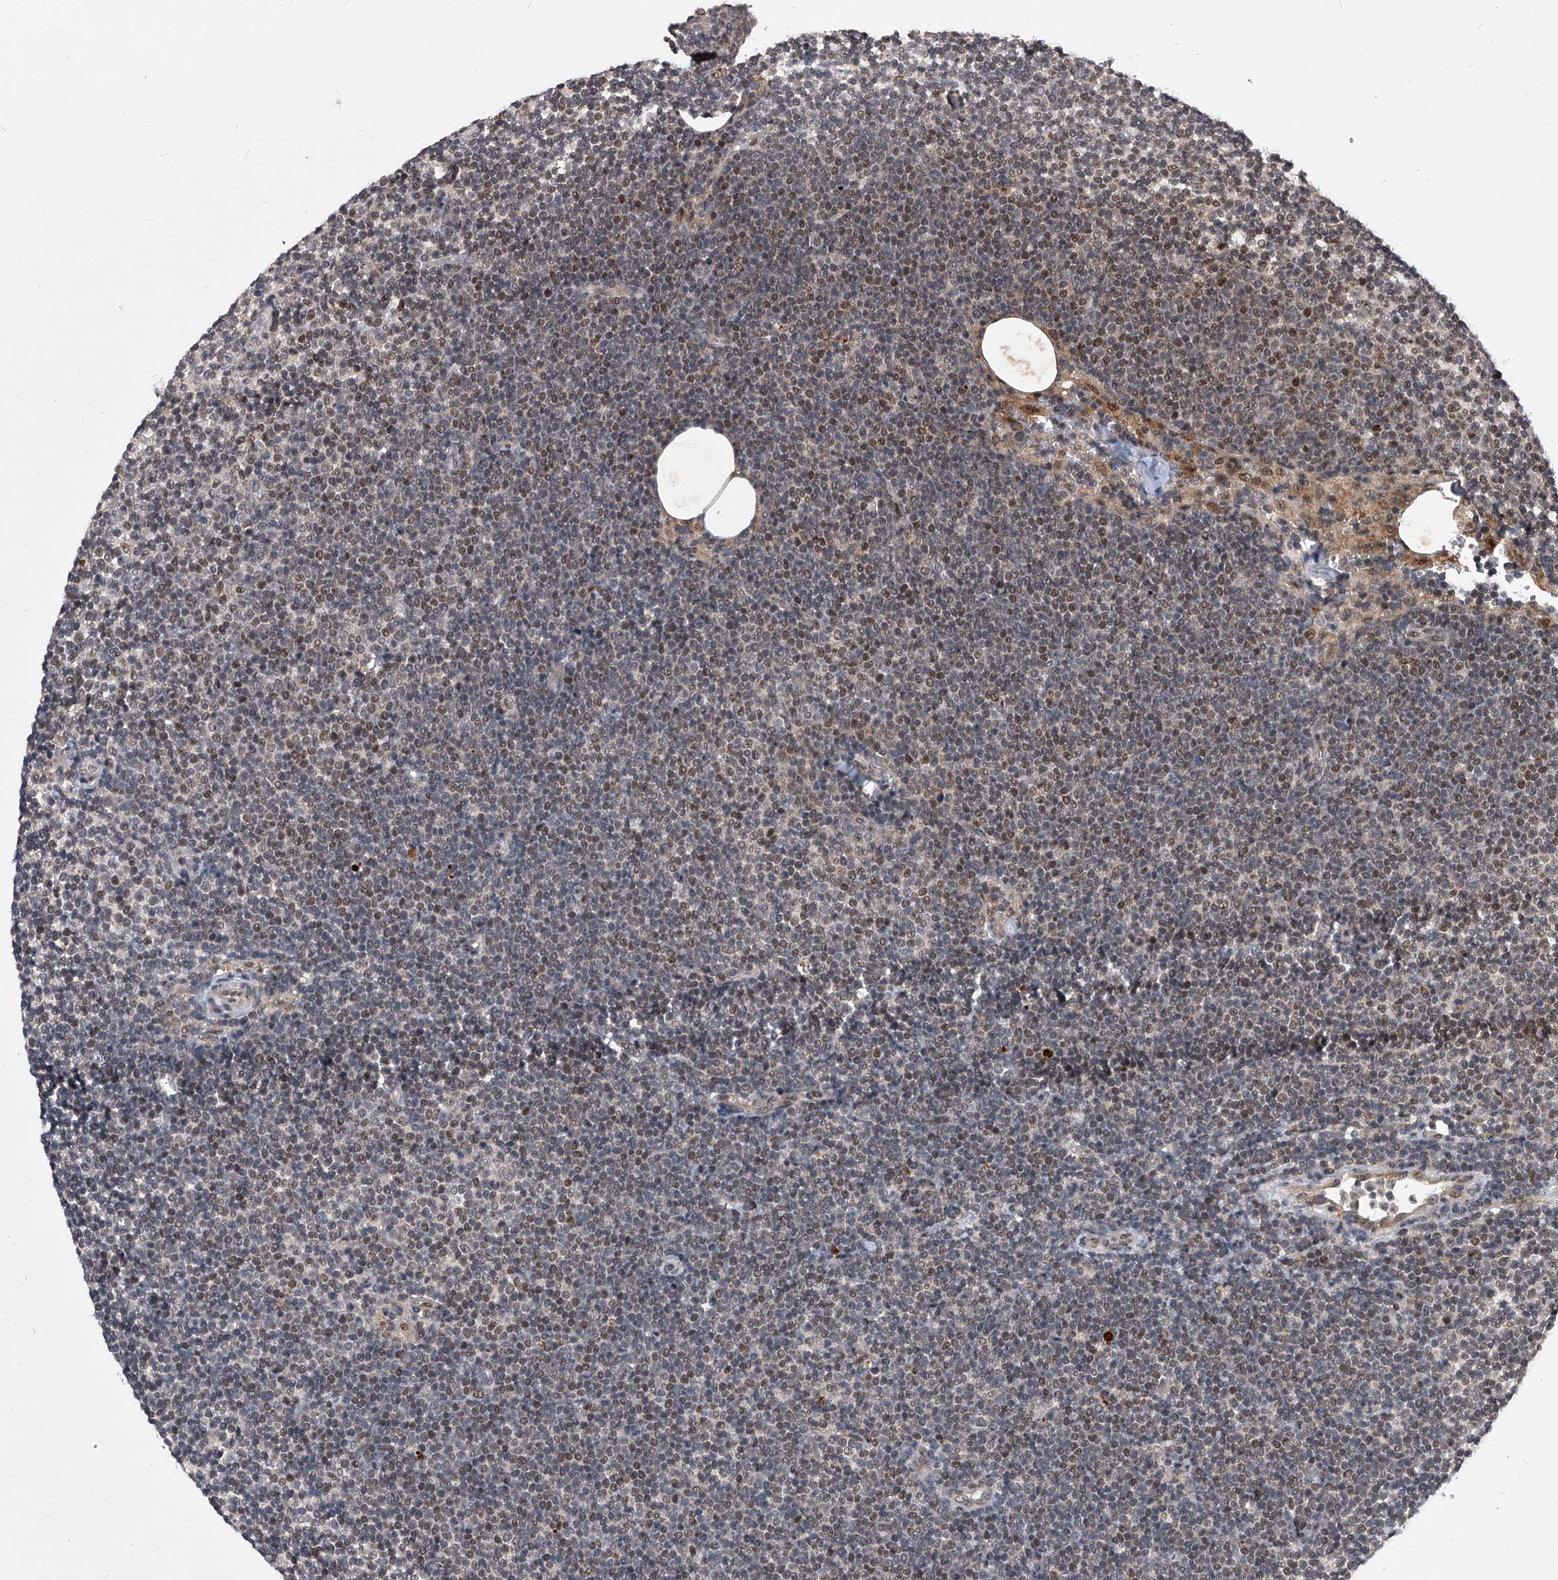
{"staining": {"intensity": "moderate", "quantity": "25%-75%", "location": "nuclear"}, "tissue": "lymphoma", "cell_type": "Tumor cells", "image_type": "cancer", "snomed": [{"axis": "morphology", "description": "Malignant lymphoma, non-Hodgkin's type, Low grade"}, {"axis": "topography", "description": "Lymph node"}], "caption": "This is an image of IHC staining of lymphoma, which shows moderate expression in the nuclear of tumor cells.", "gene": "CMTR1", "patient": {"sex": "female", "age": 53}}